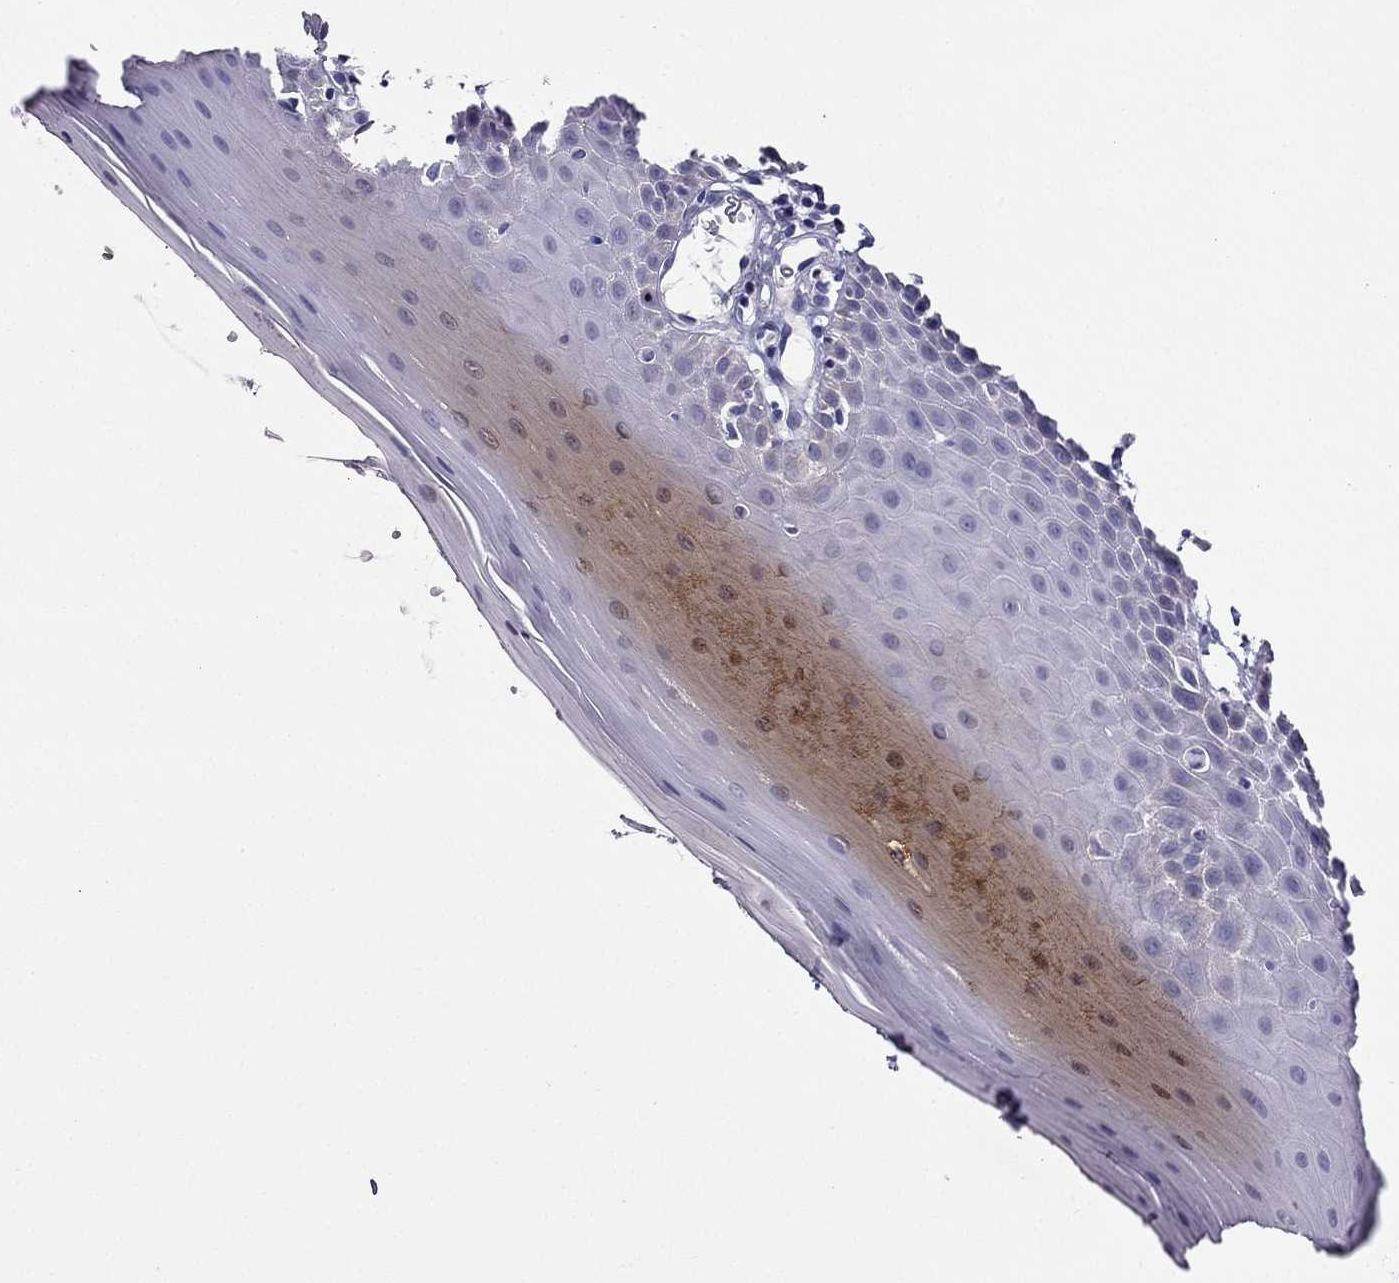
{"staining": {"intensity": "negative", "quantity": "none", "location": "none"}, "tissue": "oral mucosa", "cell_type": "Squamous epithelial cells", "image_type": "normal", "snomed": [{"axis": "morphology", "description": "Normal tissue, NOS"}, {"axis": "topography", "description": "Oral tissue"}], "caption": "IHC photomicrograph of normal oral mucosa stained for a protein (brown), which reveals no expression in squamous epithelial cells. Nuclei are stained in blue.", "gene": "KCNJ10", "patient": {"sex": "male", "age": 81}}